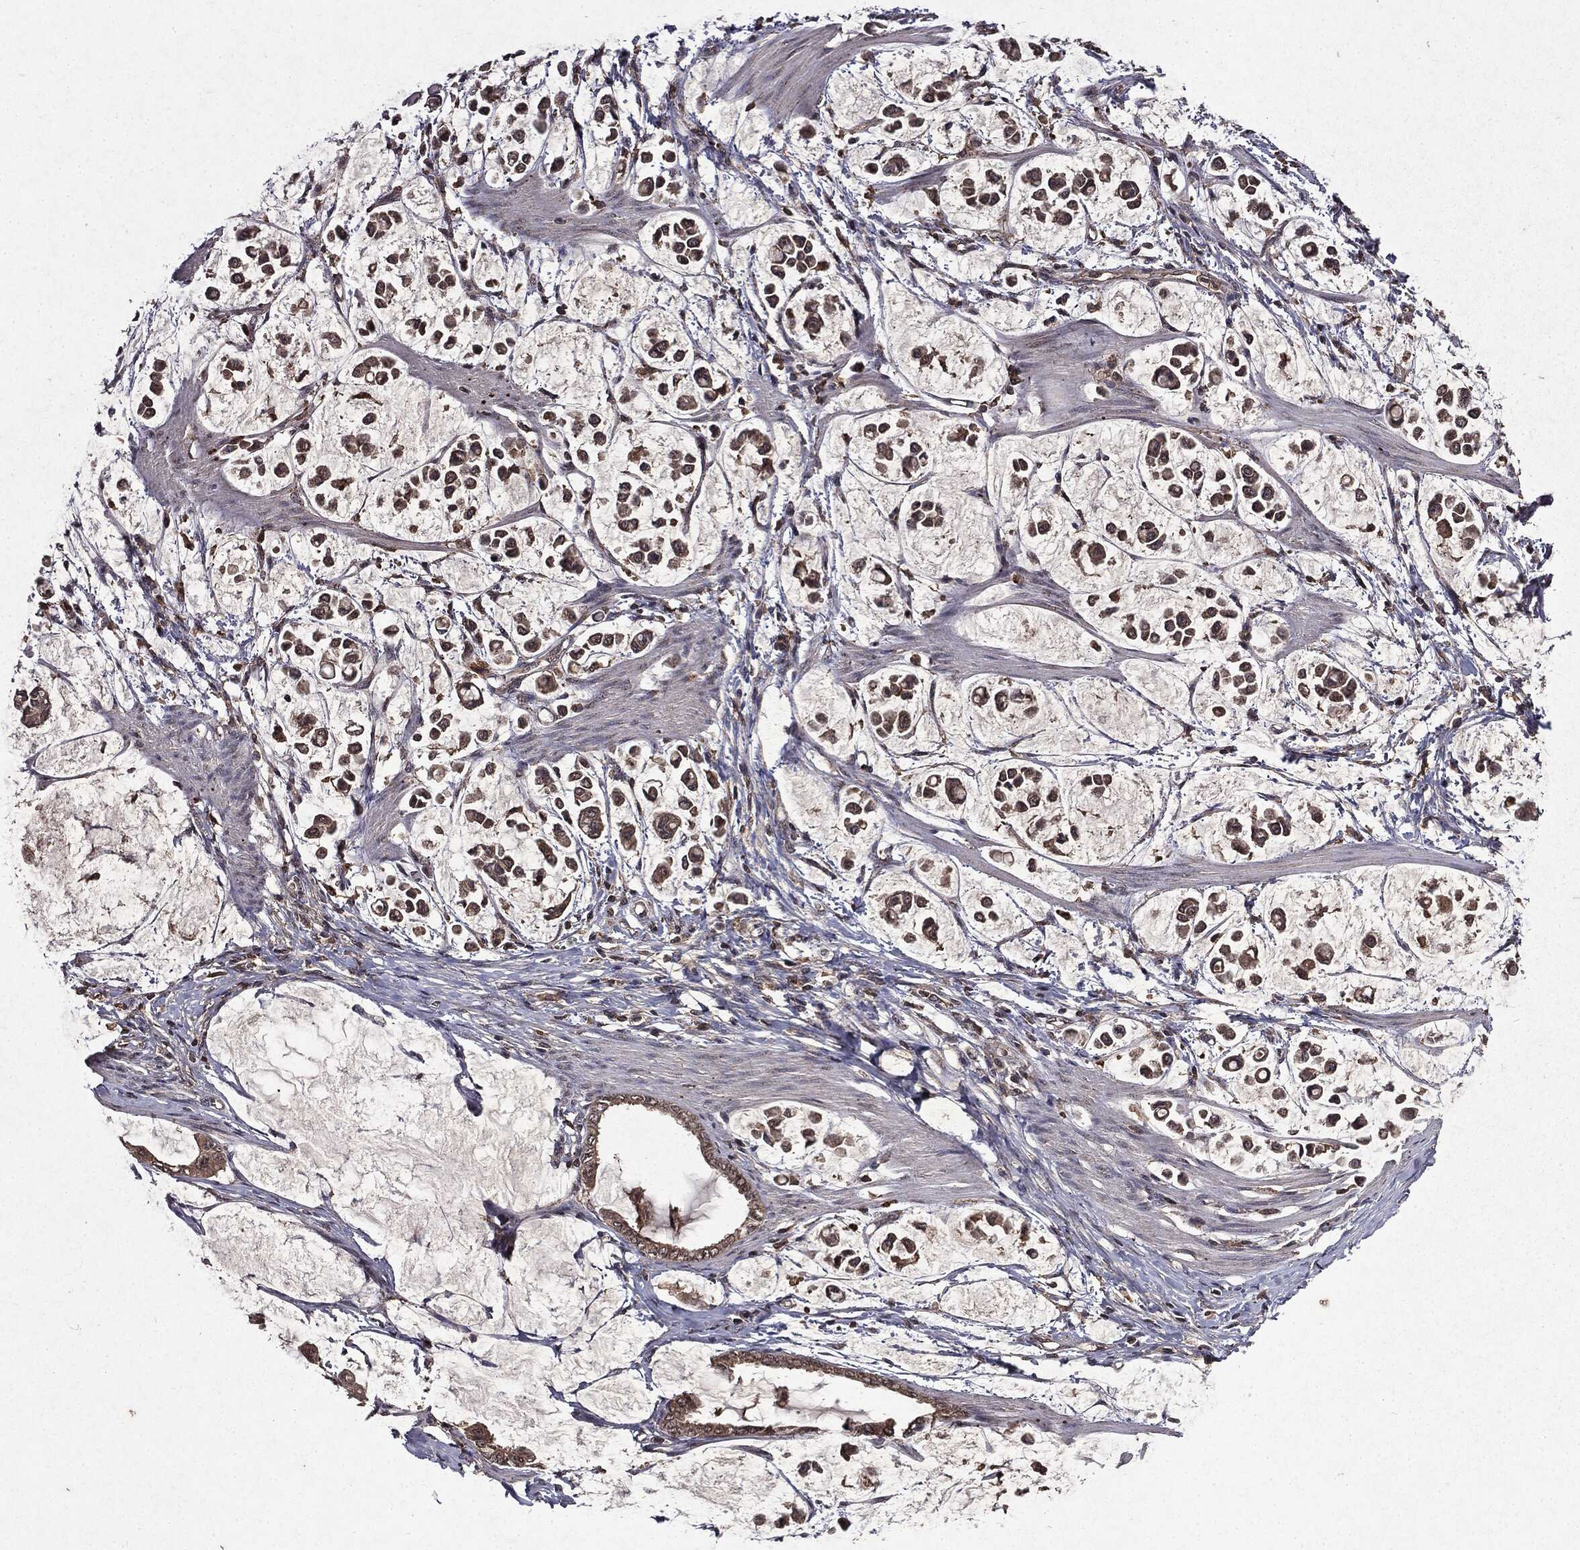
{"staining": {"intensity": "weak", "quantity": ">75%", "location": "cytoplasmic/membranous"}, "tissue": "stomach cancer", "cell_type": "Tumor cells", "image_type": "cancer", "snomed": [{"axis": "morphology", "description": "Adenocarcinoma, NOS"}, {"axis": "topography", "description": "Stomach"}], "caption": "Immunohistochemistry of stomach cancer (adenocarcinoma) shows low levels of weak cytoplasmic/membranous staining in approximately >75% of tumor cells.", "gene": "MTOR", "patient": {"sex": "male", "age": 82}}